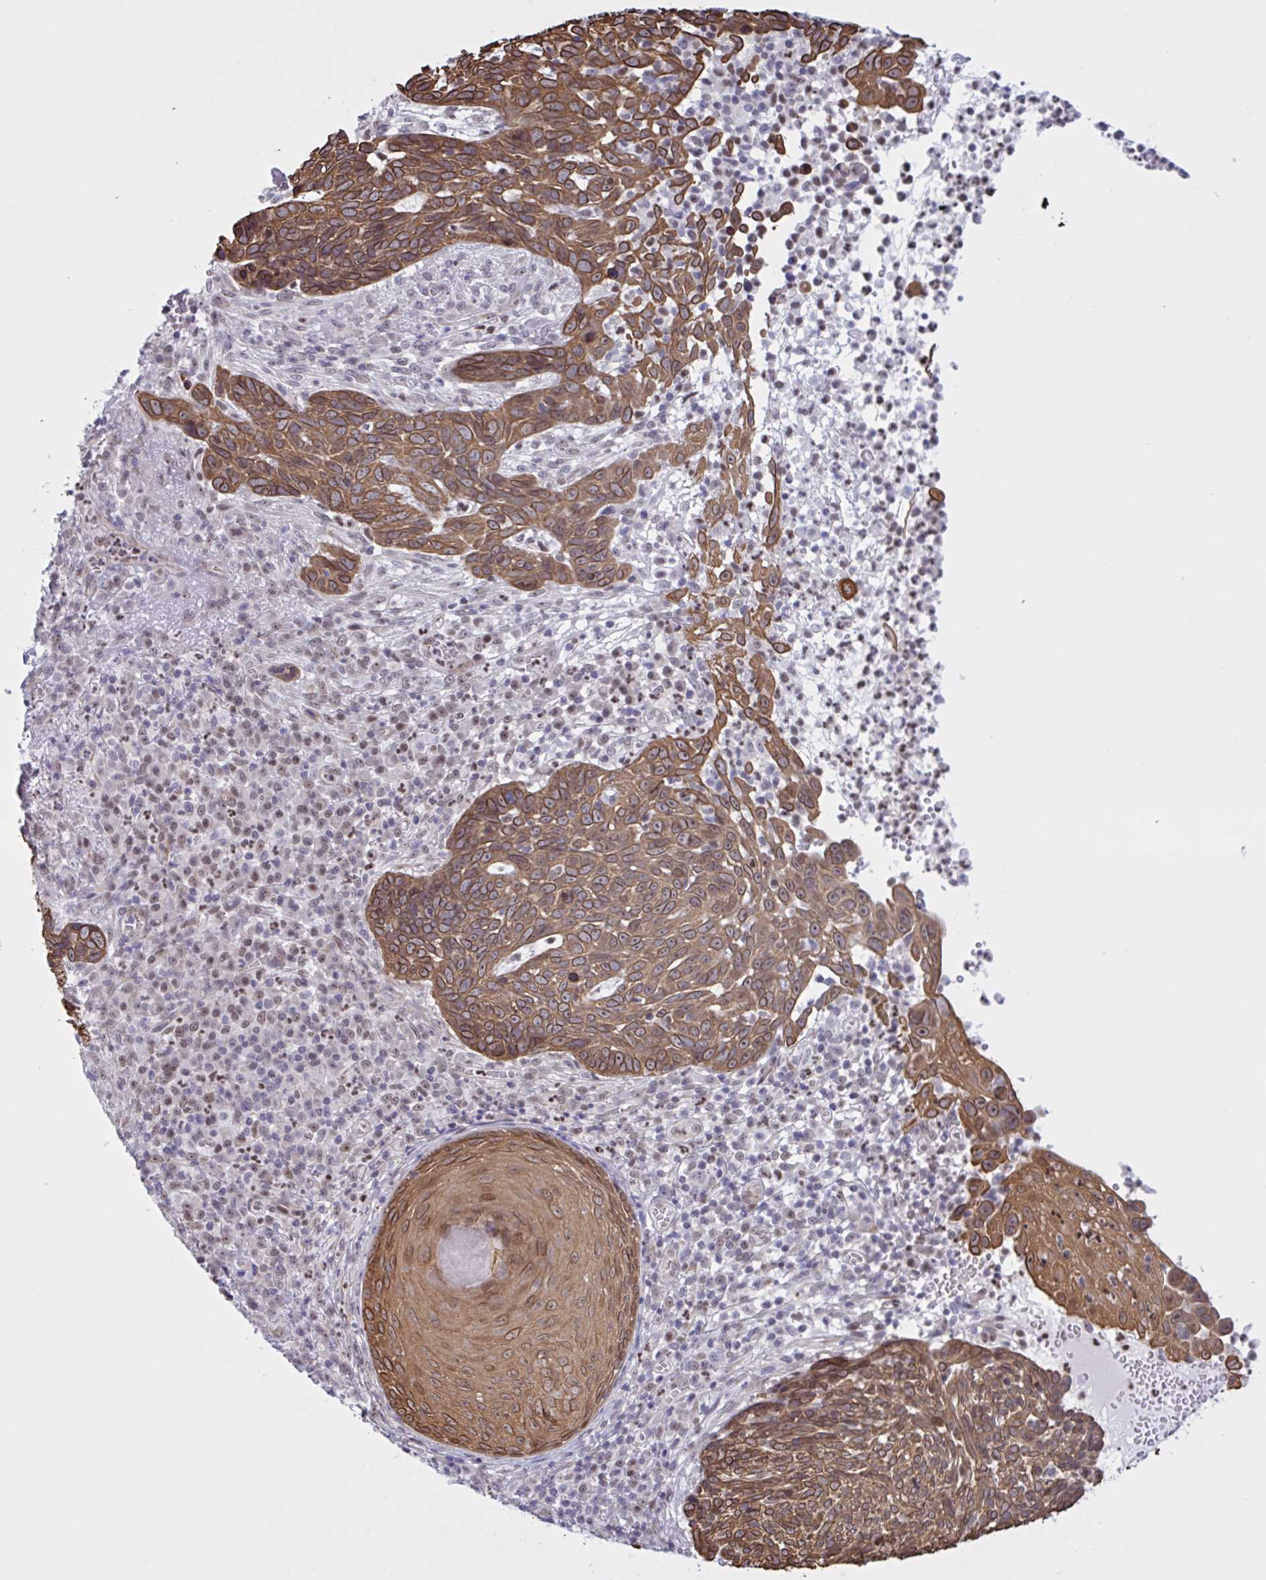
{"staining": {"intensity": "moderate", "quantity": ">75%", "location": "cytoplasmic/membranous"}, "tissue": "skin cancer", "cell_type": "Tumor cells", "image_type": "cancer", "snomed": [{"axis": "morphology", "description": "Basal cell carcinoma"}, {"axis": "topography", "description": "Skin"}, {"axis": "topography", "description": "Skin of face"}], "caption": "Immunohistochemistry (IHC) photomicrograph of skin cancer stained for a protein (brown), which demonstrates medium levels of moderate cytoplasmic/membranous staining in about >75% of tumor cells.", "gene": "PRMT6", "patient": {"sex": "female", "age": 95}}